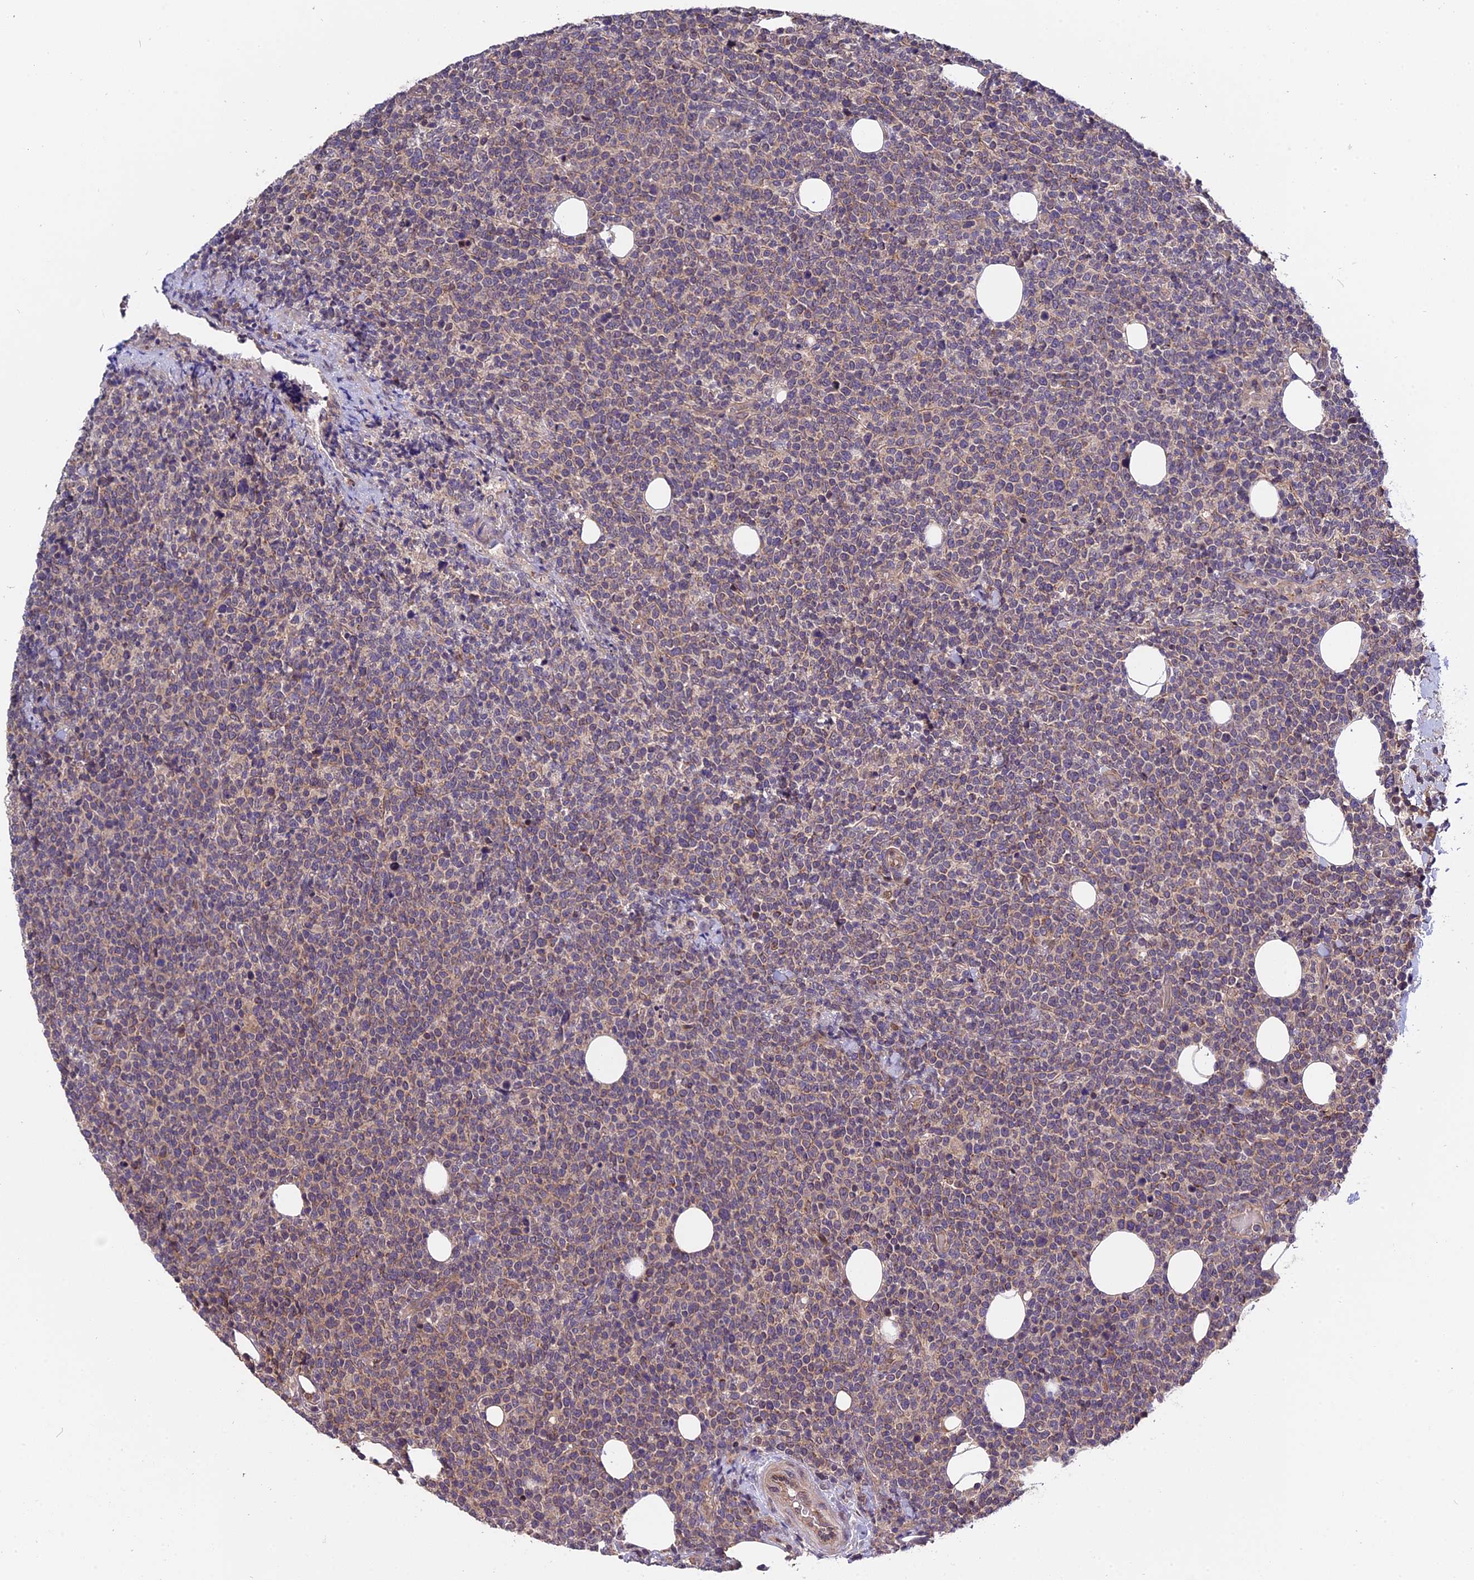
{"staining": {"intensity": "weak", "quantity": "25%-75%", "location": "cytoplasmic/membranous"}, "tissue": "lymphoma", "cell_type": "Tumor cells", "image_type": "cancer", "snomed": [{"axis": "morphology", "description": "Malignant lymphoma, non-Hodgkin's type, High grade"}, {"axis": "topography", "description": "Lymph node"}], "caption": "A brown stain highlights weak cytoplasmic/membranous staining of a protein in human high-grade malignant lymphoma, non-Hodgkin's type tumor cells. (Stains: DAB (3,3'-diaminobenzidine) in brown, nuclei in blue, Microscopy: brightfield microscopy at high magnification).", "gene": "TRMT1", "patient": {"sex": "male", "age": 61}}